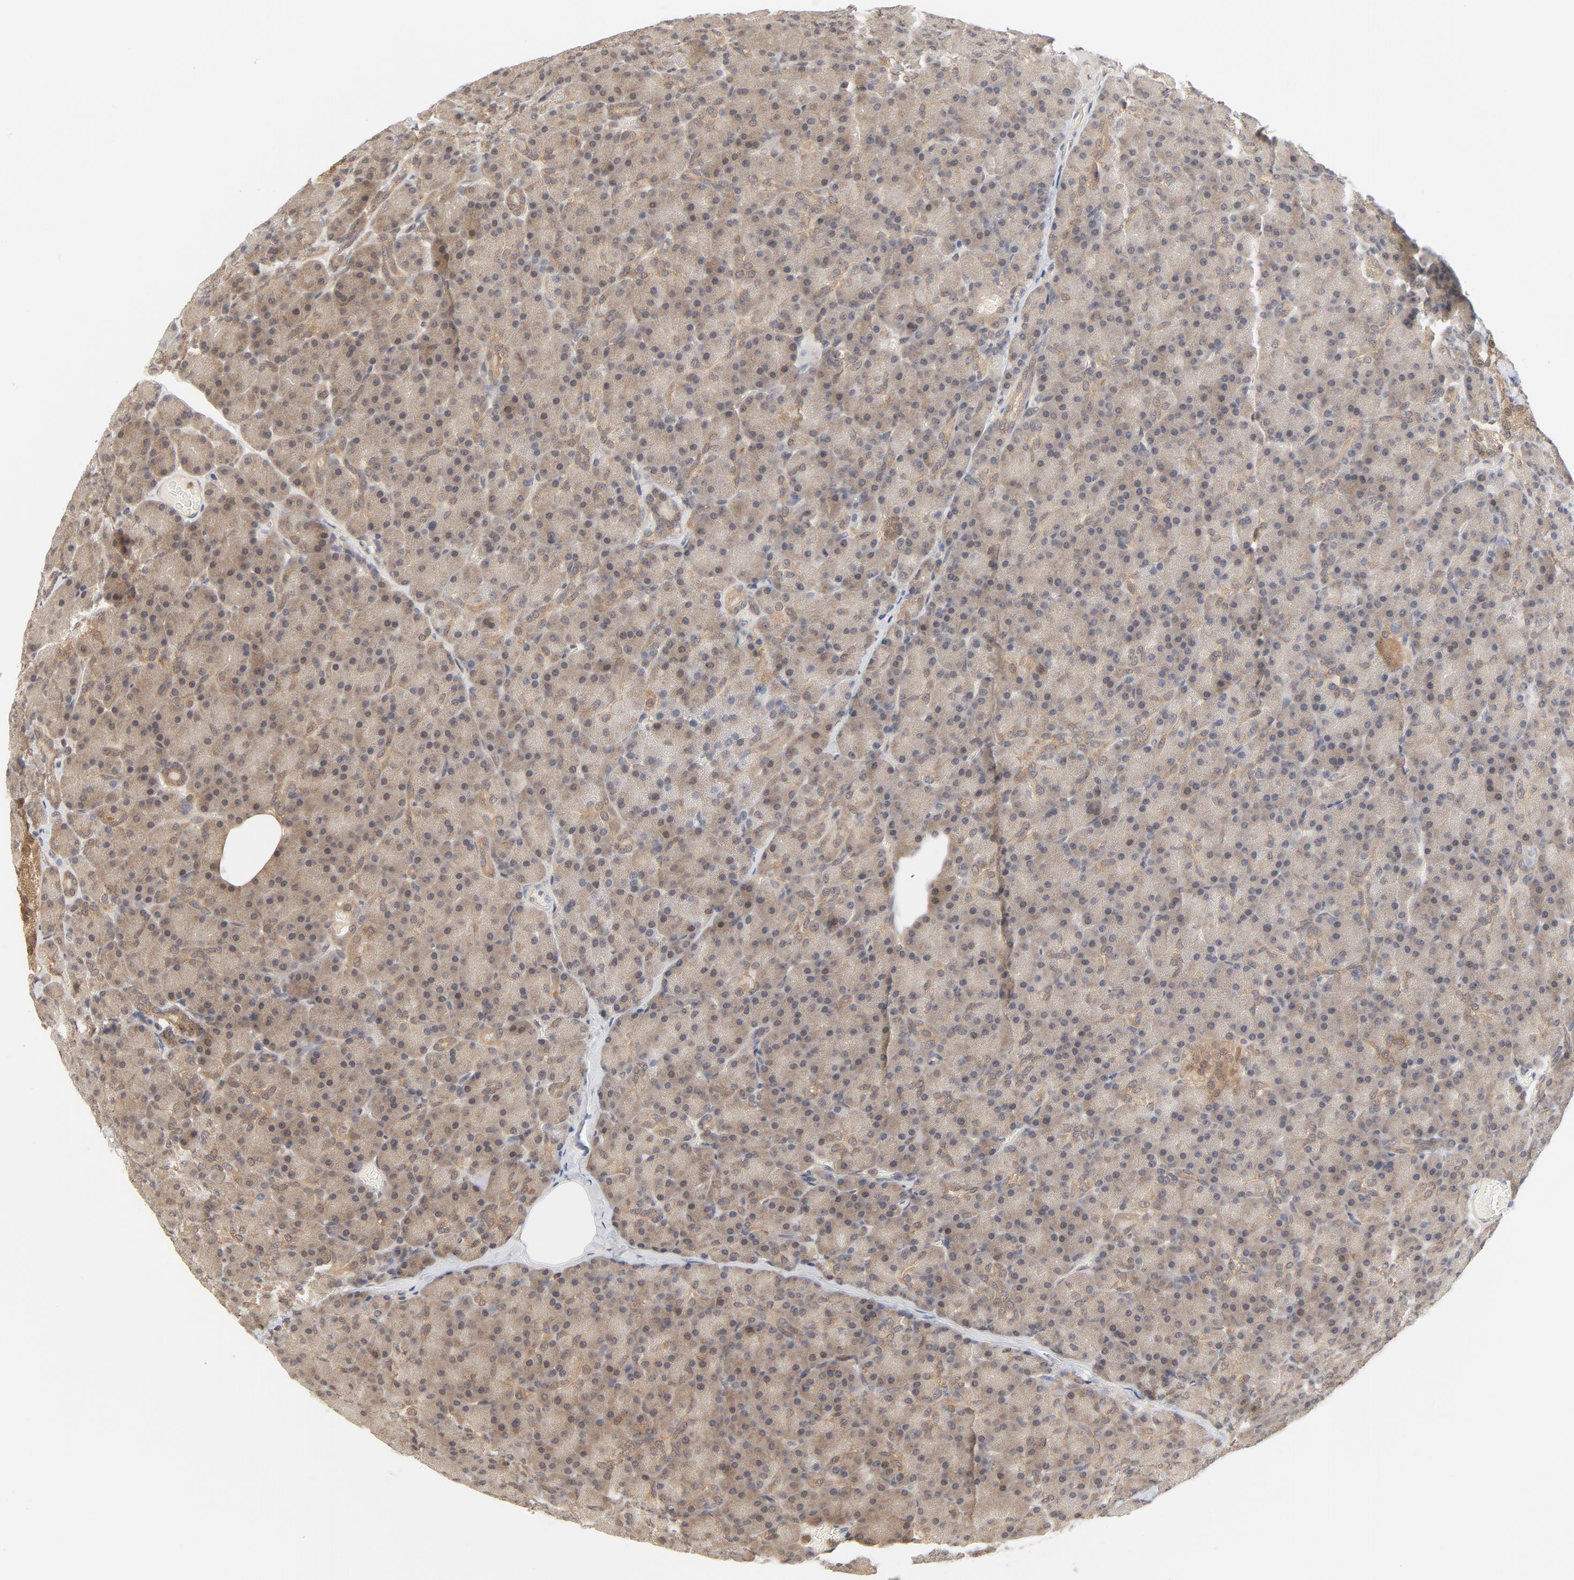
{"staining": {"intensity": "weak", "quantity": ">75%", "location": "cytoplasmic/membranous,nuclear"}, "tissue": "pancreas", "cell_type": "Exocrine glandular cells", "image_type": "normal", "snomed": [{"axis": "morphology", "description": "Normal tissue, NOS"}, {"axis": "topography", "description": "Pancreas"}], "caption": "Immunohistochemical staining of unremarkable pancreas shows >75% levels of weak cytoplasmic/membranous,nuclear protein expression in approximately >75% of exocrine glandular cells. Ihc stains the protein in brown and the nuclei are stained blue.", "gene": "NEDD8", "patient": {"sex": "female", "age": 43}}